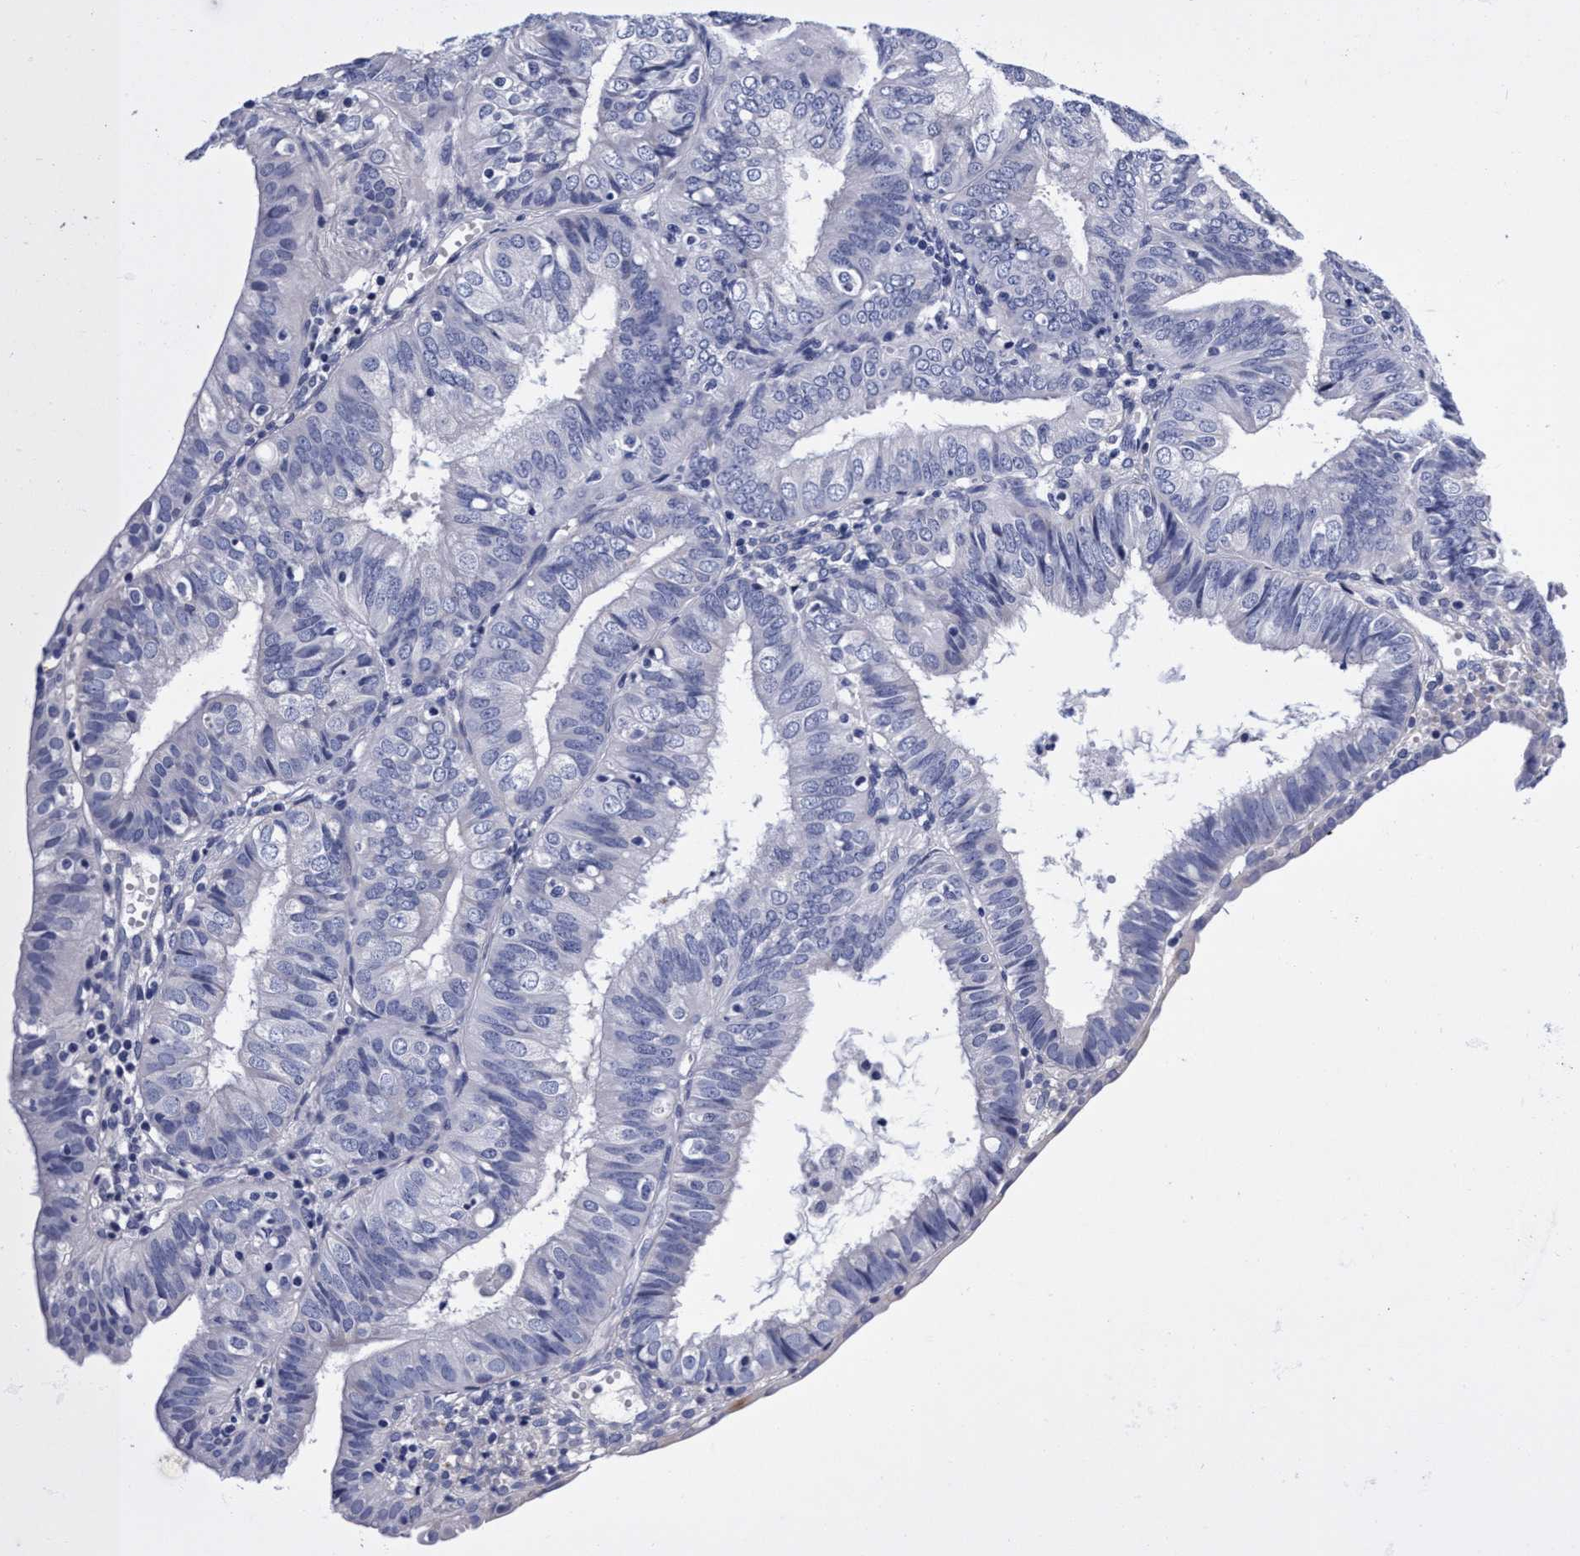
{"staining": {"intensity": "negative", "quantity": "none", "location": "none"}, "tissue": "endometrial cancer", "cell_type": "Tumor cells", "image_type": "cancer", "snomed": [{"axis": "morphology", "description": "Adenocarcinoma, NOS"}, {"axis": "topography", "description": "Endometrium"}], "caption": "This is an immunohistochemistry image of adenocarcinoma (endometrial). There is no staining in tumor cells.", "gene": "PLPPR1", "patient": {"sex": "female", "age": 58}}